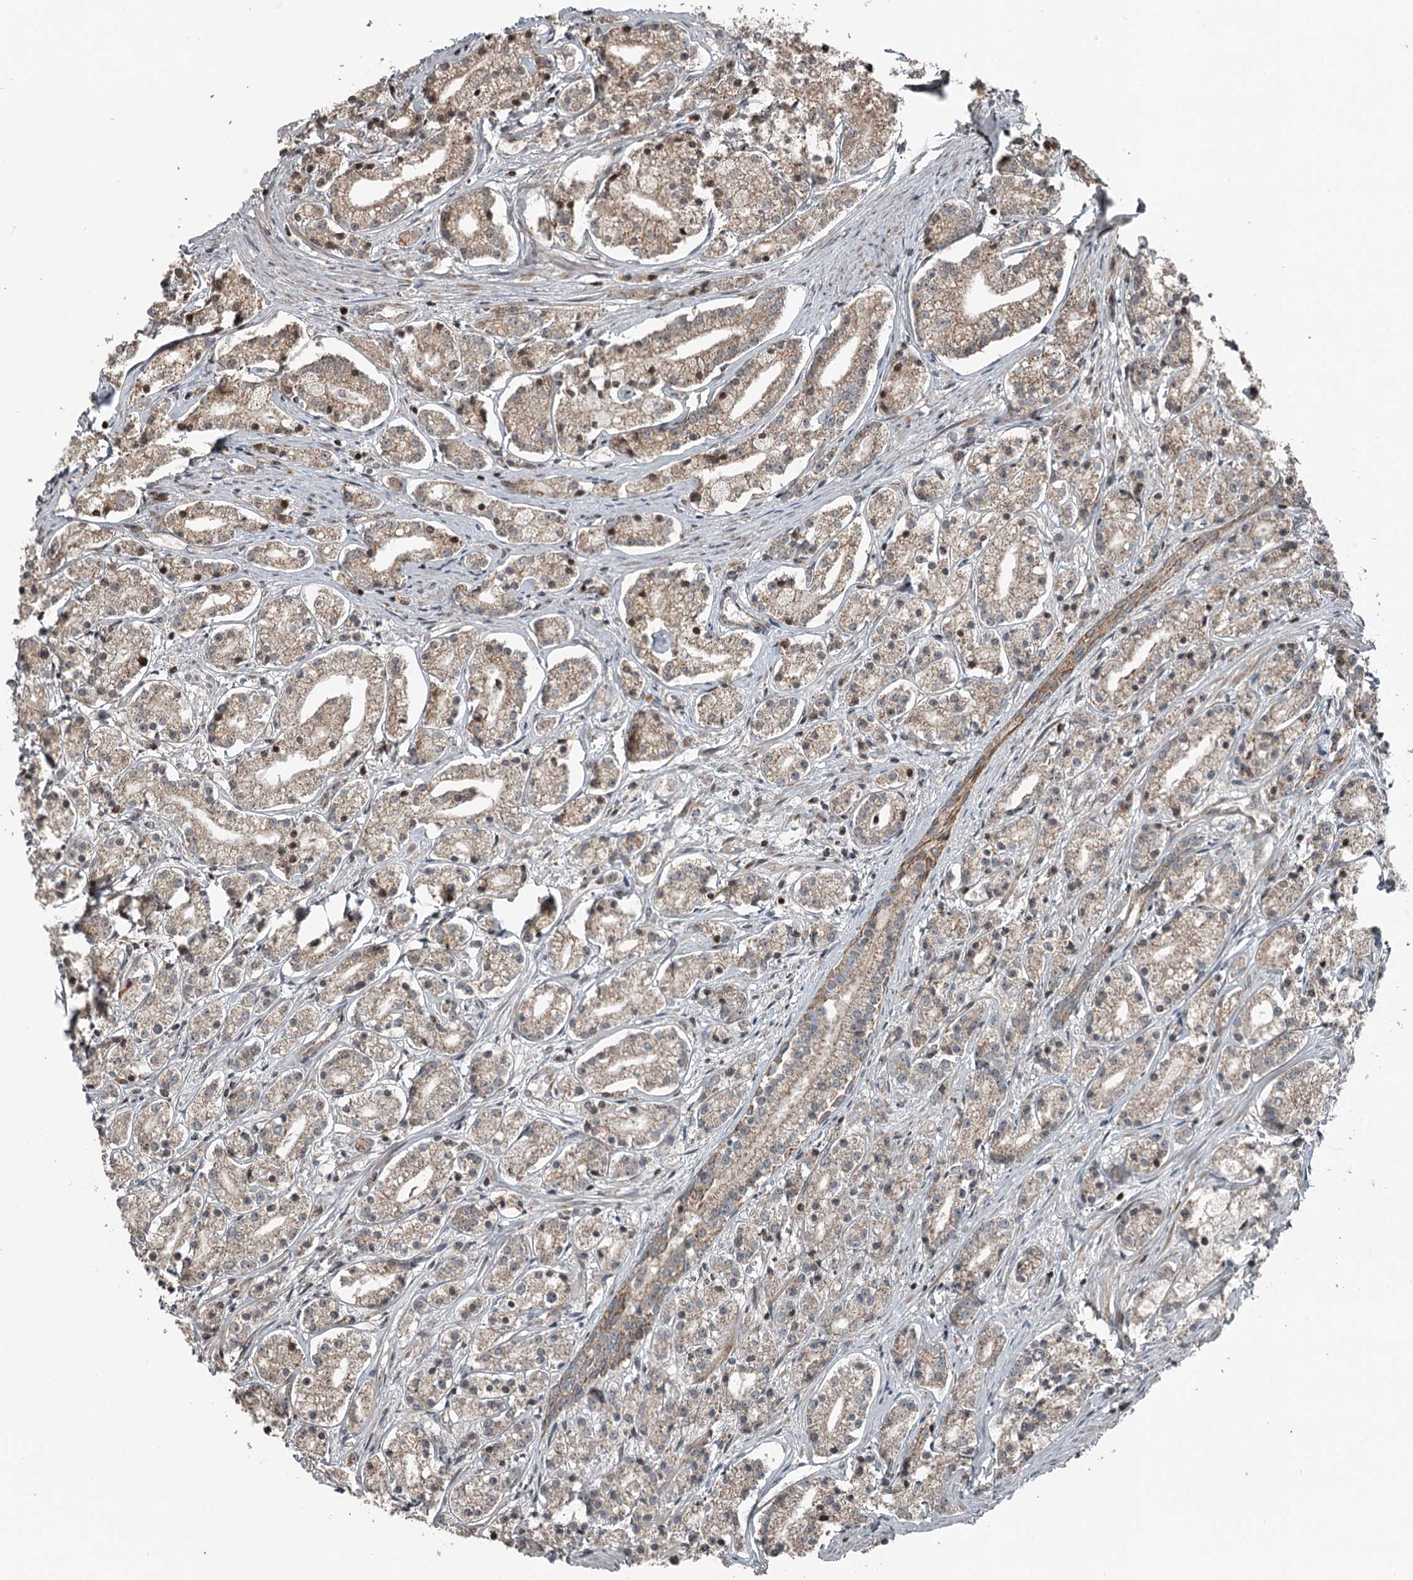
{"staining": {"intensity": "weak", "quantity": "25%-75%", "location": "cytoplasmic/membranous"}, "tissue": "prostate cancer", "cell_type": "Tumor cells", "image_type": "cancer", "snomed": [{"axis": "morphology", "description": "Adenocarcinoma, High grade"}, {"axis": "topography", "description": "Prostate"}], "caption": "IHC image of neoplastic tissue: prostate cancer (high-grade adenocarcinoma) stained using immunohistochemistry (IHC) displays low levels of weak protein expression localized specifically in the cytoplasmic/membranous of tumor cells, appearing as a cytoplasmic/membranous brown color.", "gene": "RASSF8", "patient": {"sex": "male", "age": 69}}